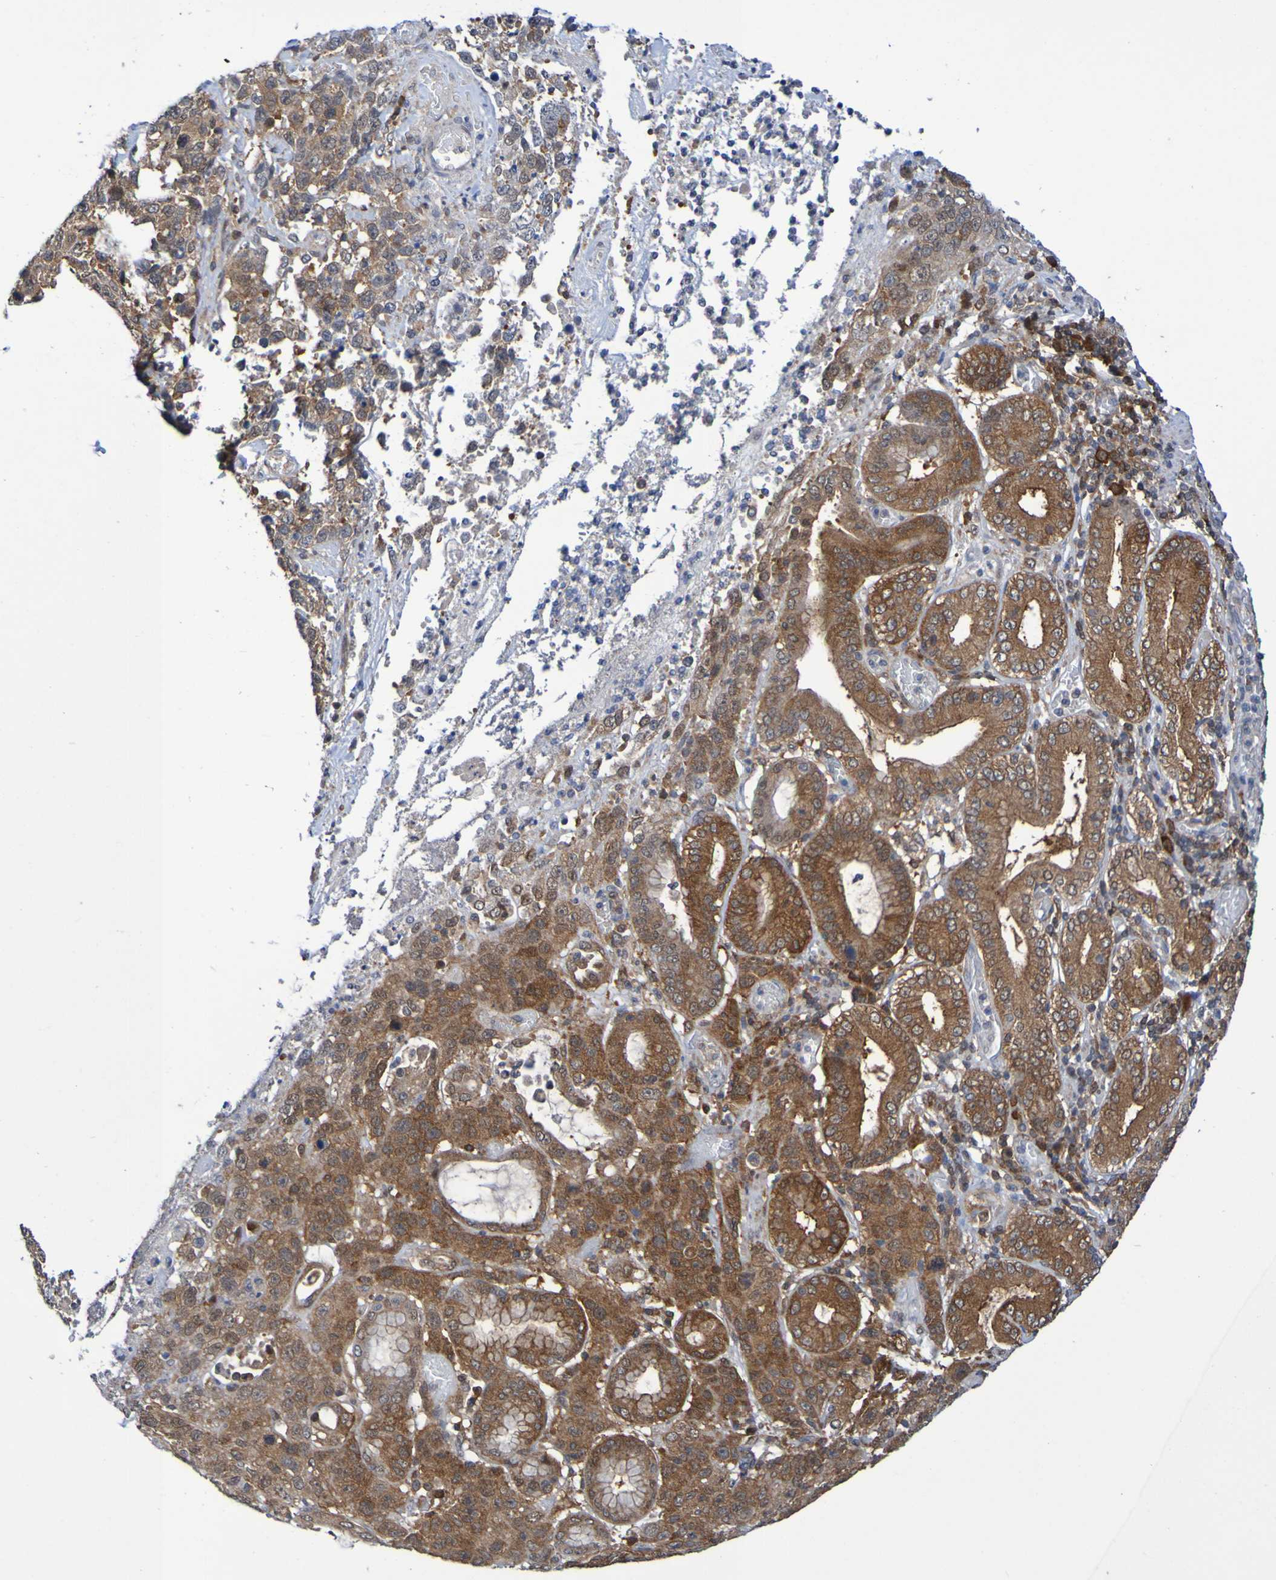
{"staining": {"intensity": "strong", "quantity": ">75%", "location": "cytoplasmic/membranous"}, "tissue": "stomach cancer", "cell_type": "Tumor cells", "image_type": "cancer", "snomed": [{"axis": "morphology", "description": "Normal tissue, NOS"}, {"axis": "morphology", "description": "Adenocarcinoma, NOS"}, {"axis": "topography", "description": "Stomach"}], "caption": "A histopathology image showing strong cytoplasmic/membranous staining in approximately >75% of tumor cells in stomach adenocarcinoma, as visualized by brown immunohistochemical staining.", "gene": "ATIC", "patient": {"sex": "male", "age": 48}}